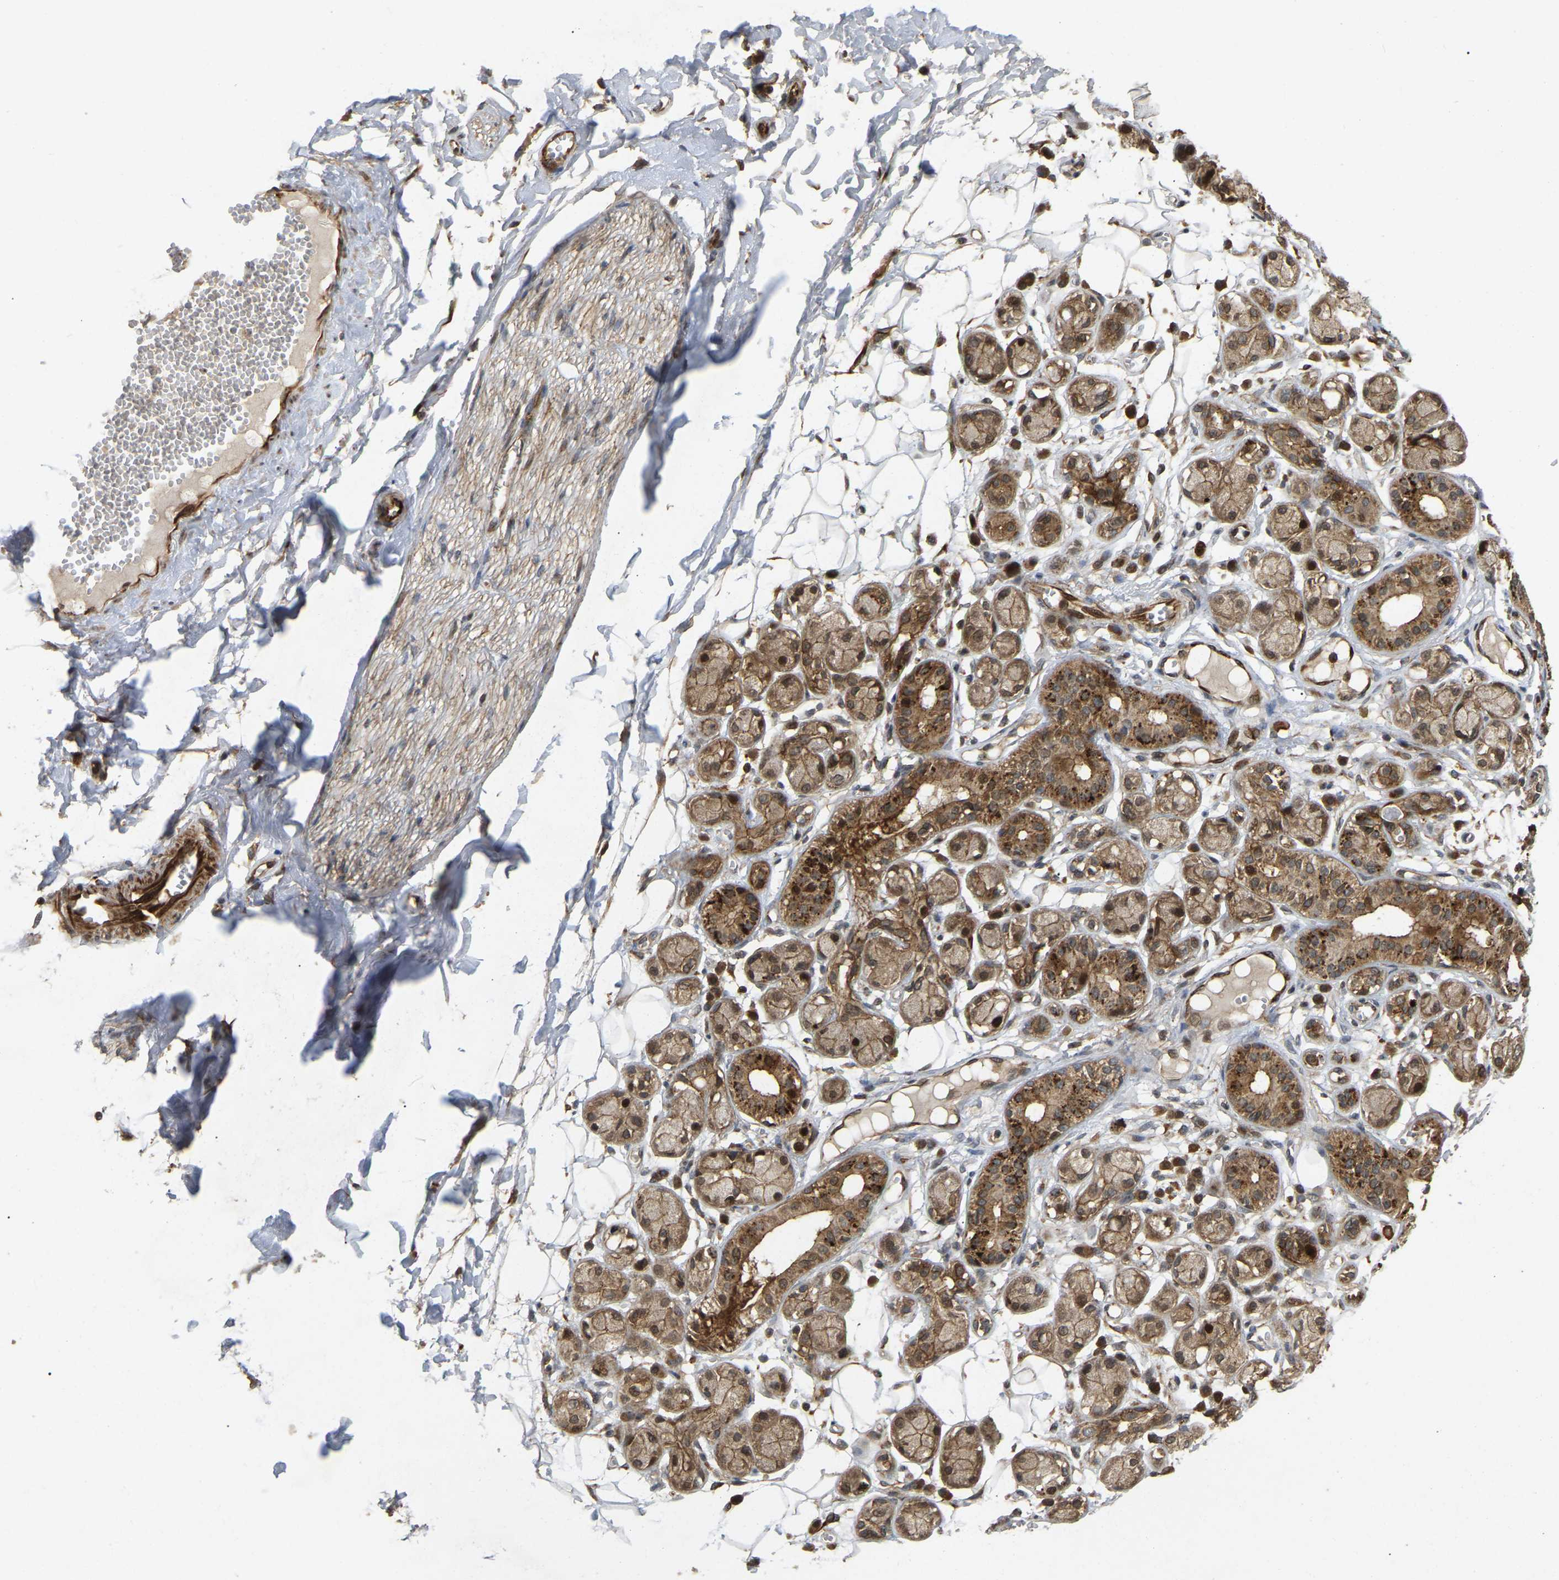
{"staining": {"intensity": "strong", "quantity": ">75%", "location": "cytoplasmic/membranous"}, "tissue": "adipose tissue", "cell_type": "Adipocytes", "image_type": "normal", "snomed": [{"axis": "morphology", "description": "Normal tissue, NOS"}, {"axis": "morphology", "description": "Inflammation, NOS"}, {"axis": "topography", "description": "Salivary gland"}, {"axis": "topography", "description": "Peripheral nerve tissue"}], "caption": "An image of human adipose tissue stained for a protein reveals strong cytoplasmic/membranous brown staining in adipocytes.", "gene": "KIAA1549", "patient": {"sex": "female", "age": 75}}